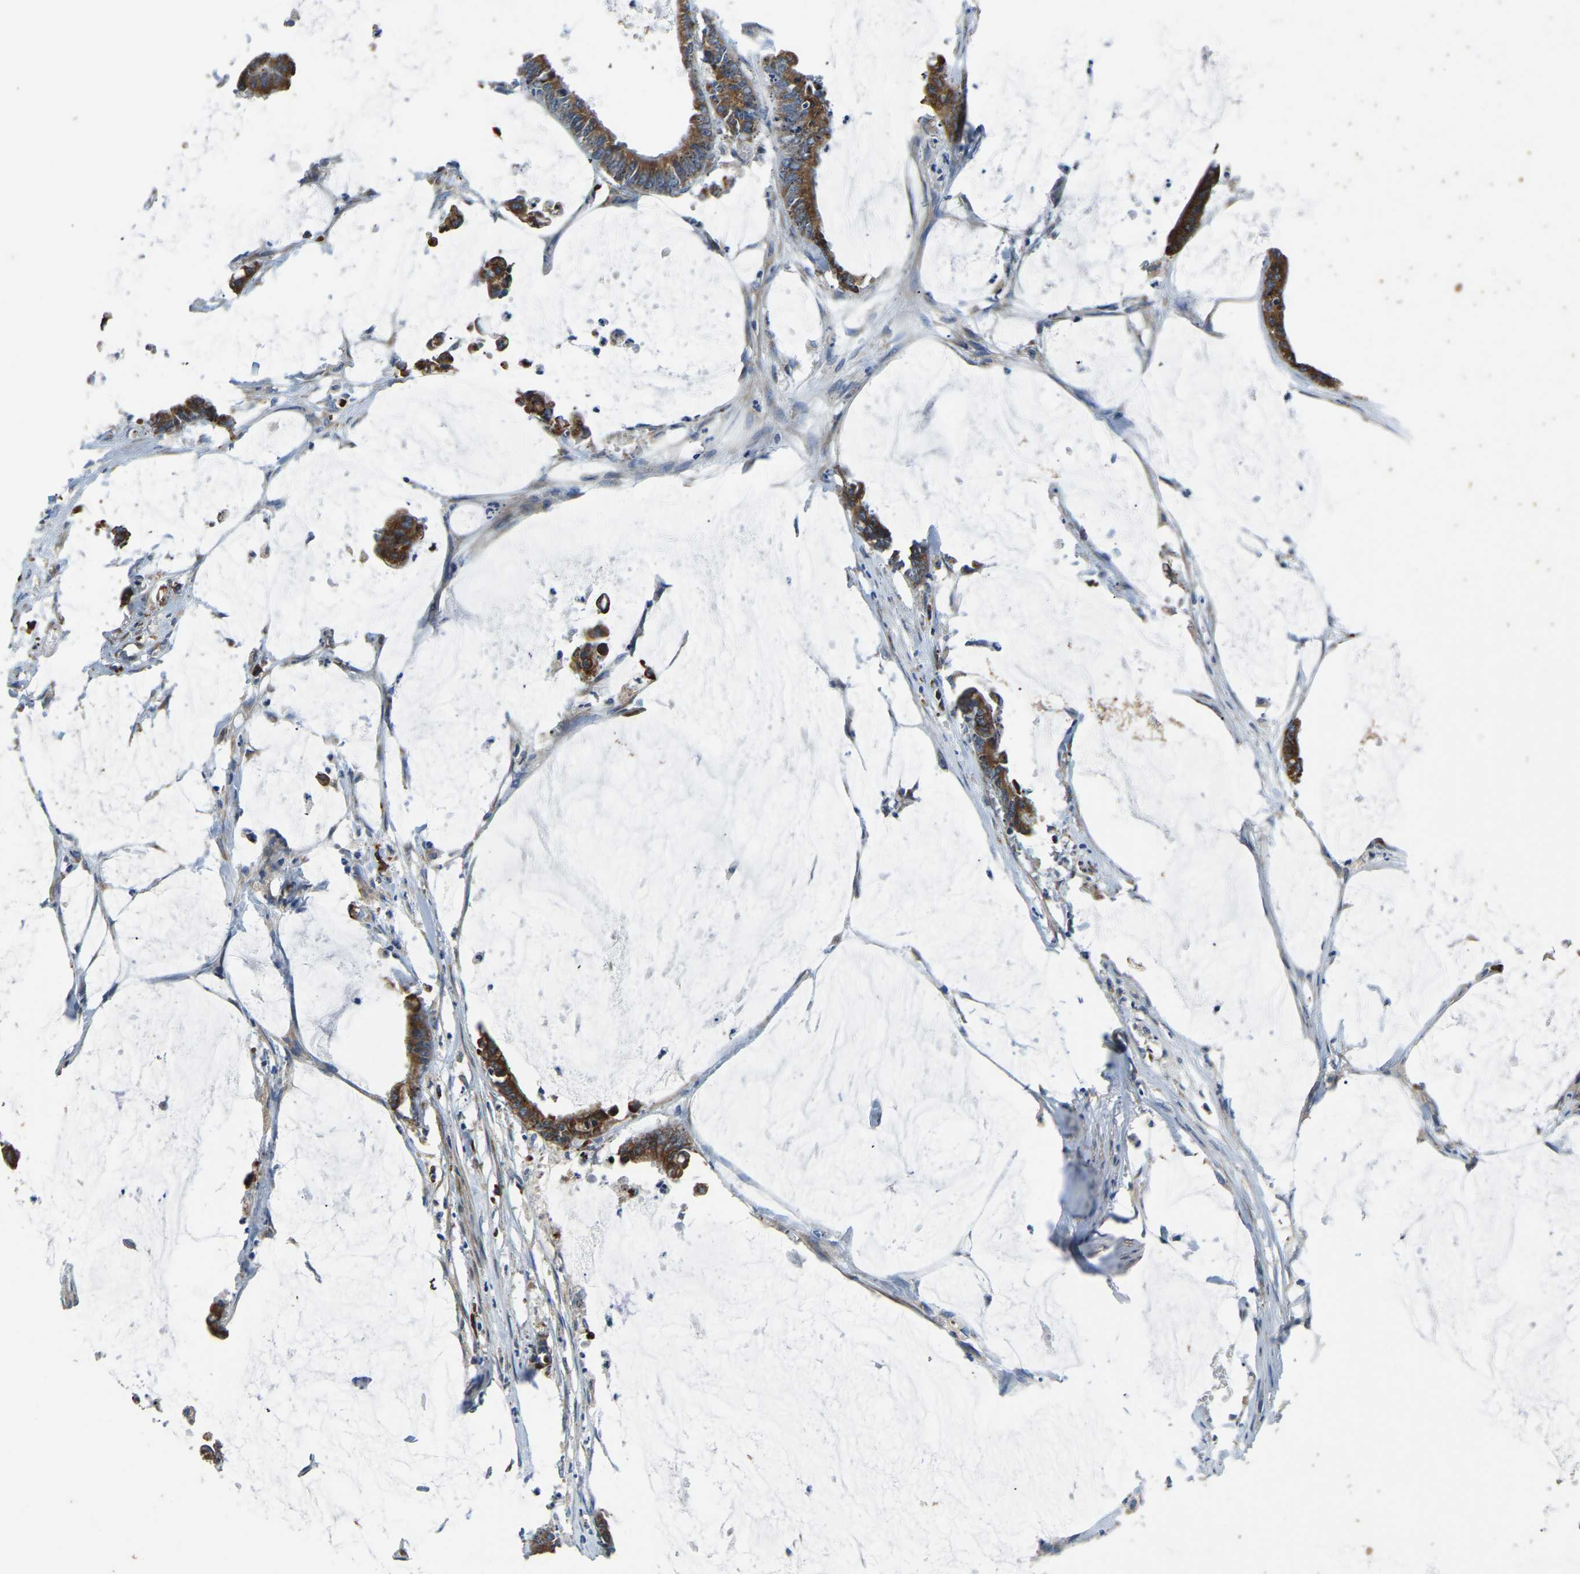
{"staining": {"intensity": "strong", "quantity": ">75%", "location": "cytoplasmic/membranous"}, "tissue": "colorectal cancer", "cell_type": "Tumor cells", "image_type": "cancer", "snomed": [{"axis": "morphology", "description": "Adenocarcinoma, NOS"}, {"axis": "topography", "description": "Rectum"}], "caption": "Immunohistochemical staining of colorectal cancer reveals strong cytoplasmic/membranous protein positivity in about >75% of tumor cells.", "gene": "LIAS", "patient": {"sex": "female", "age": 66}}